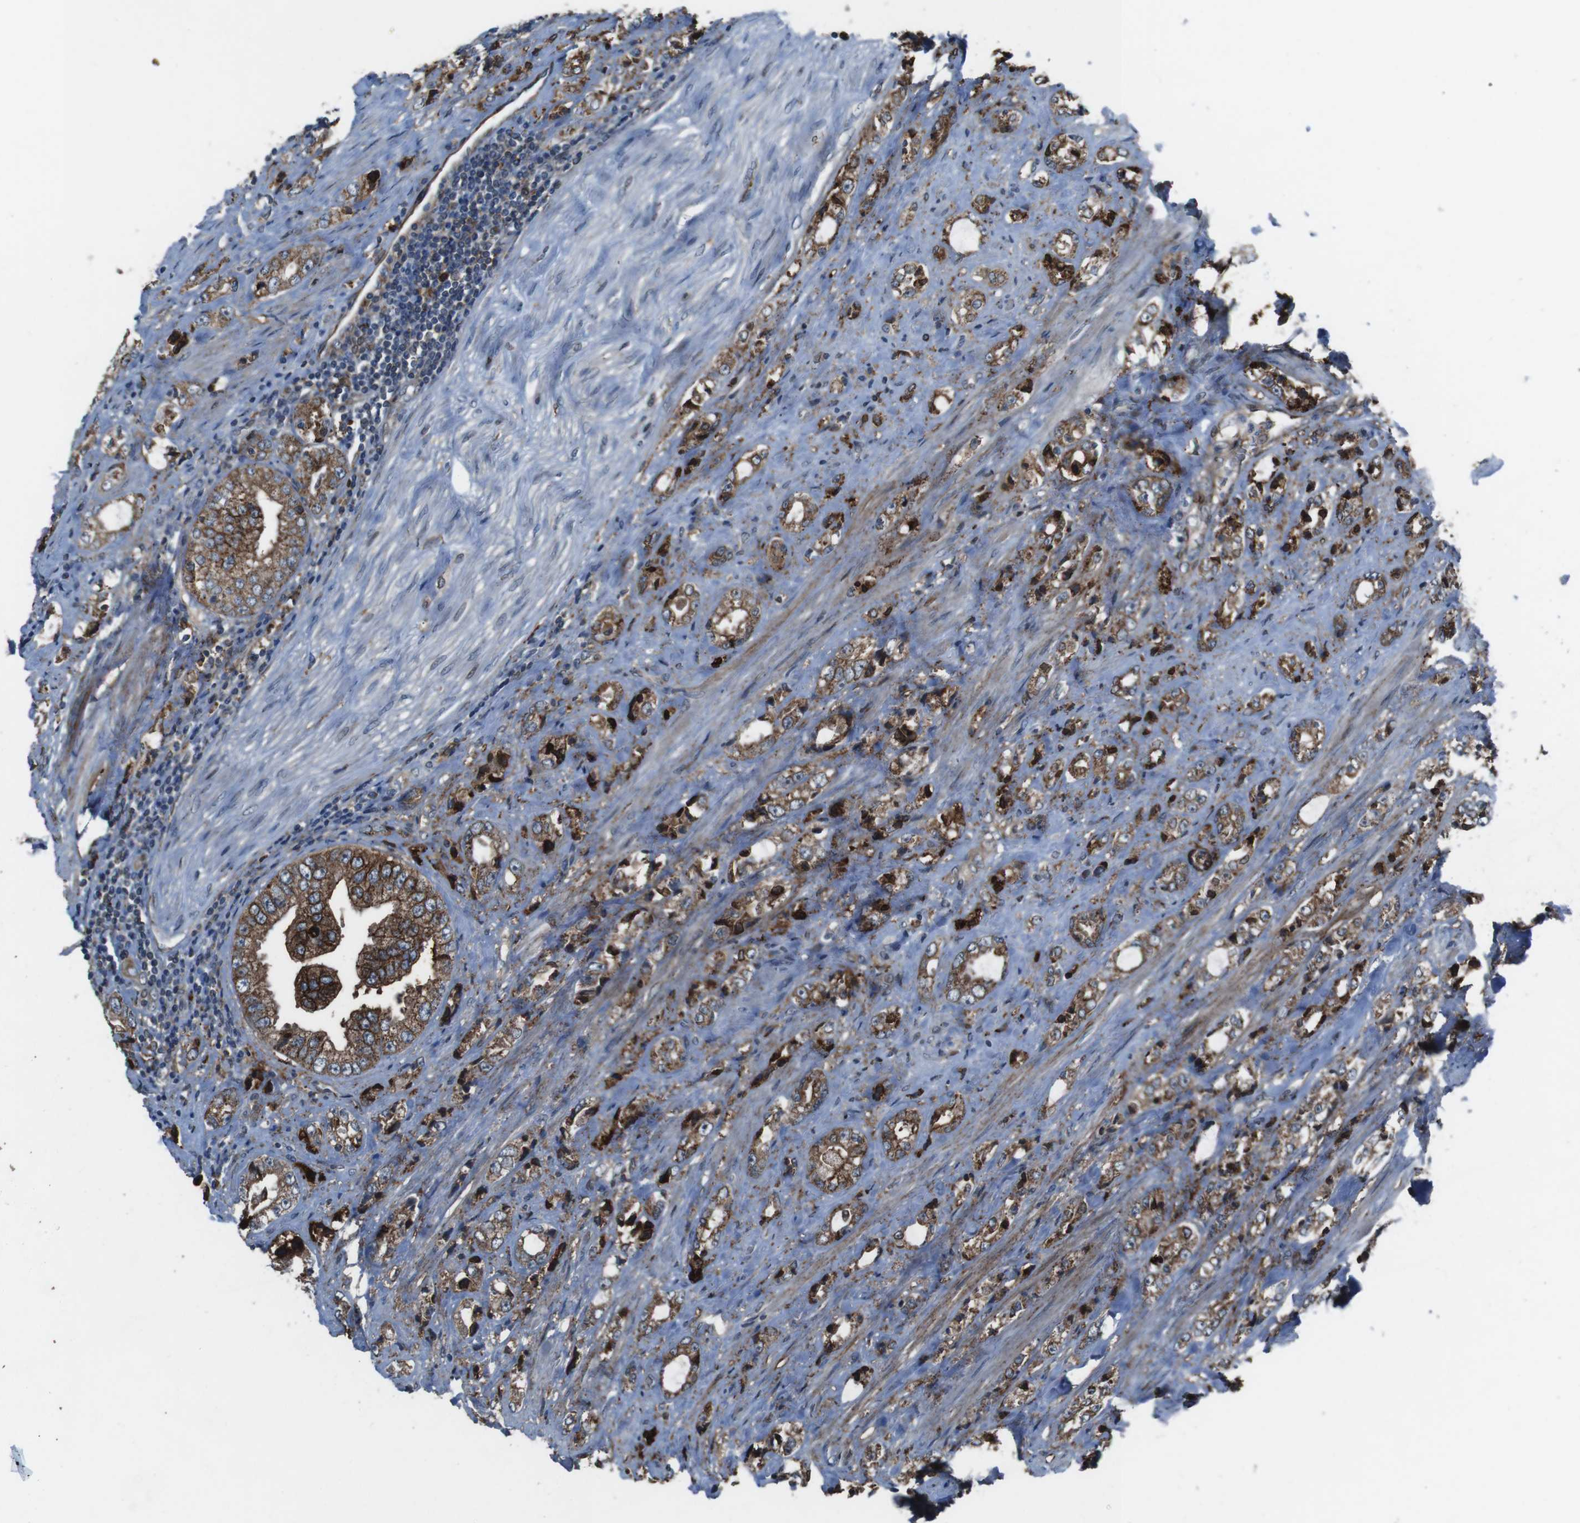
{"staining": {"intensity": "strong", "quantity": ">75%", "location": "cytoplasmic/membranous"}, "tissue": "prostate cancer", "cell_type": "Tumor cells", "image_type": "cancer", "snomed": [{"axis": "morphology", "description": "Adenocarcinoma, High grade"}, {"axis": "topography", "description": "Prostate"}], "caption": "A brown stain shows strong cytoplasmic/membranous positivity of a protein in human prostate cancer tumor cells.", "gene": "GDF10", "patient": {"sex": "male", "age": 61}}